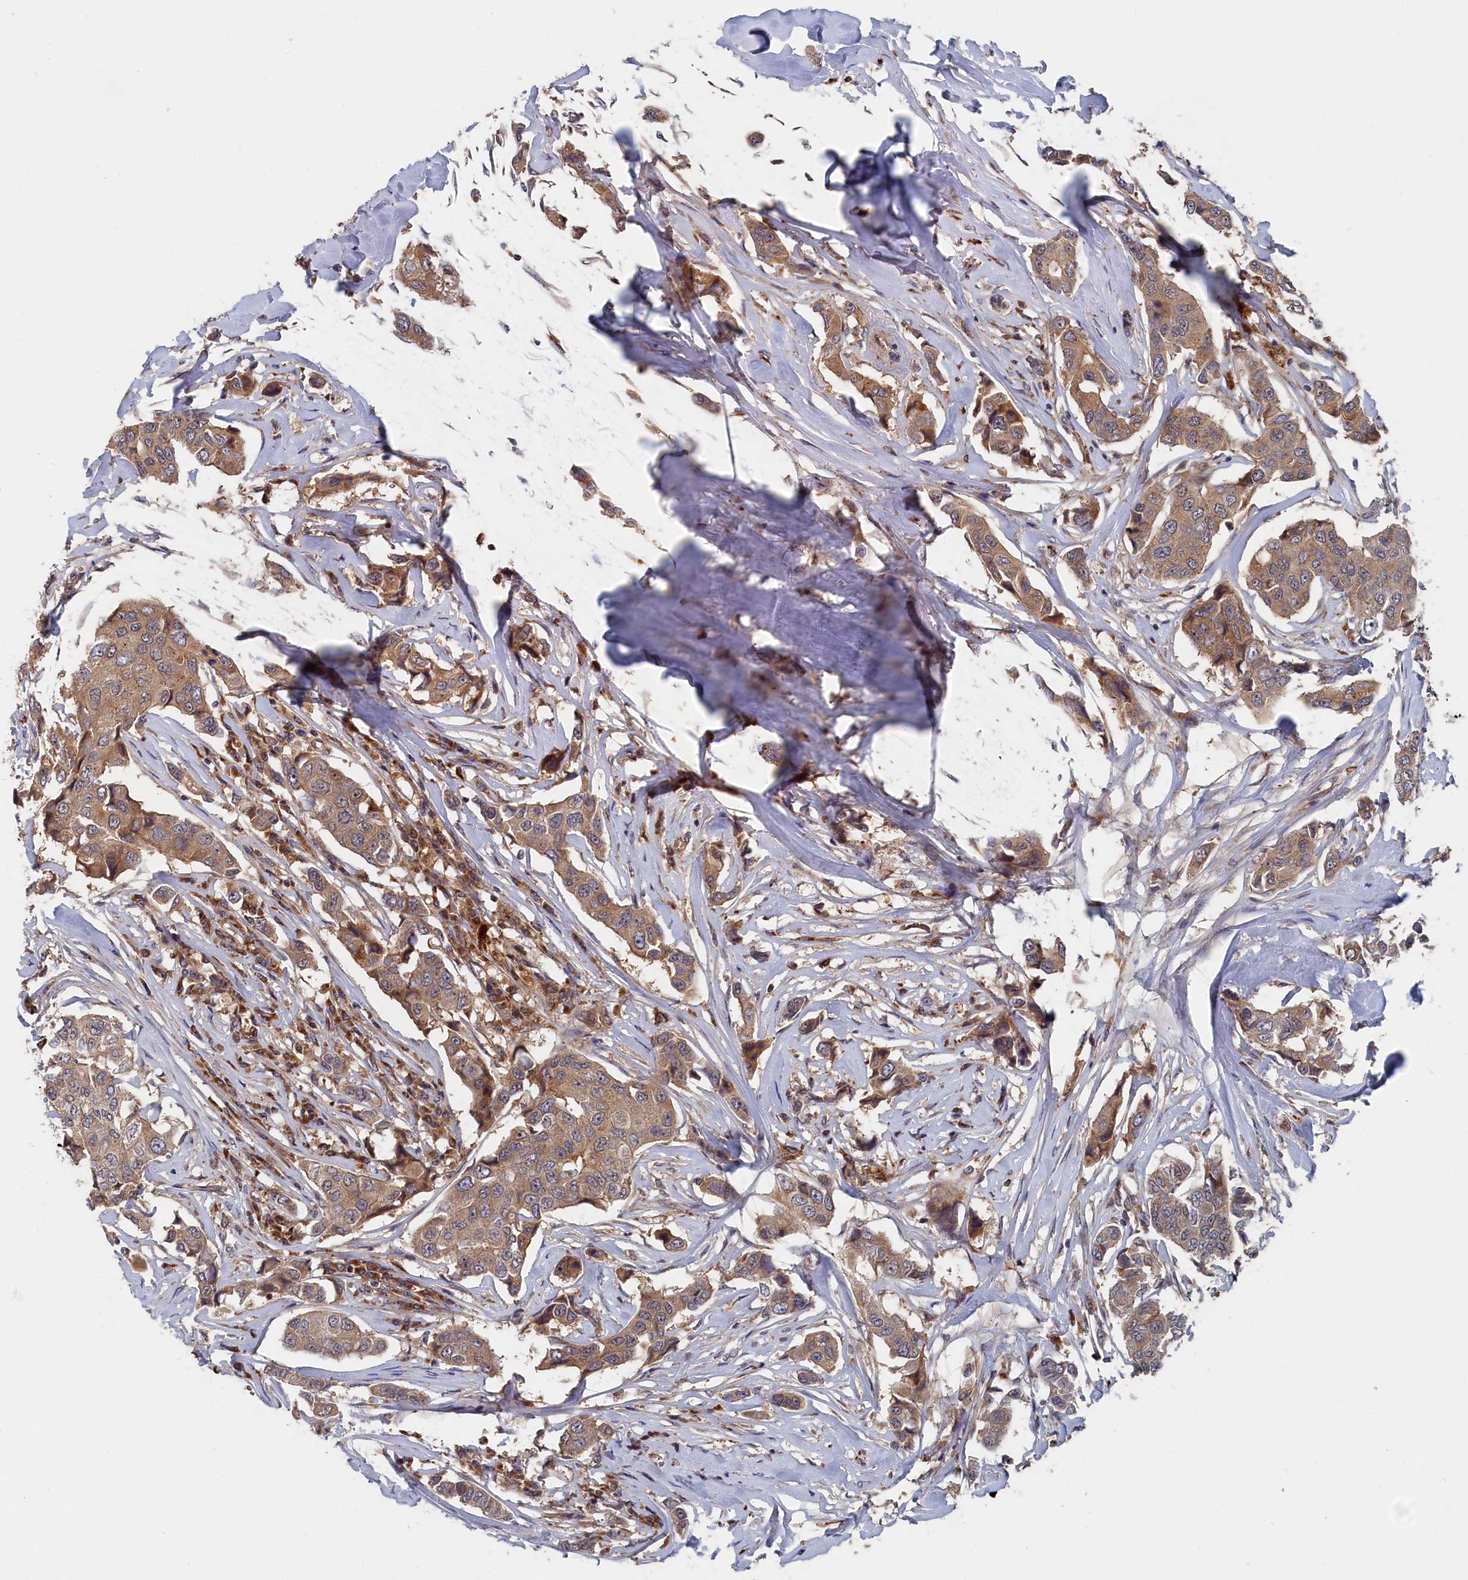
{"staining": {"intensity": "moderate", "quantity": ">75%", "location": "cytoplasmic/membranous"}, "tissue": "breast cancer", "cell_type": "Tumor cells", "image_type": "cancer", "snomed": [{"axis": "morphology", "description": "Duct carcinoma"}, {"axis": "topography", "description": "Breast"}], "caption": "Human breast intraductal carcinoma stained with a protein marker exhibits moderate staining in tumor cells.", "gene": "TRAPPC2L", "patient": {"sex": "female", "age": 80}}